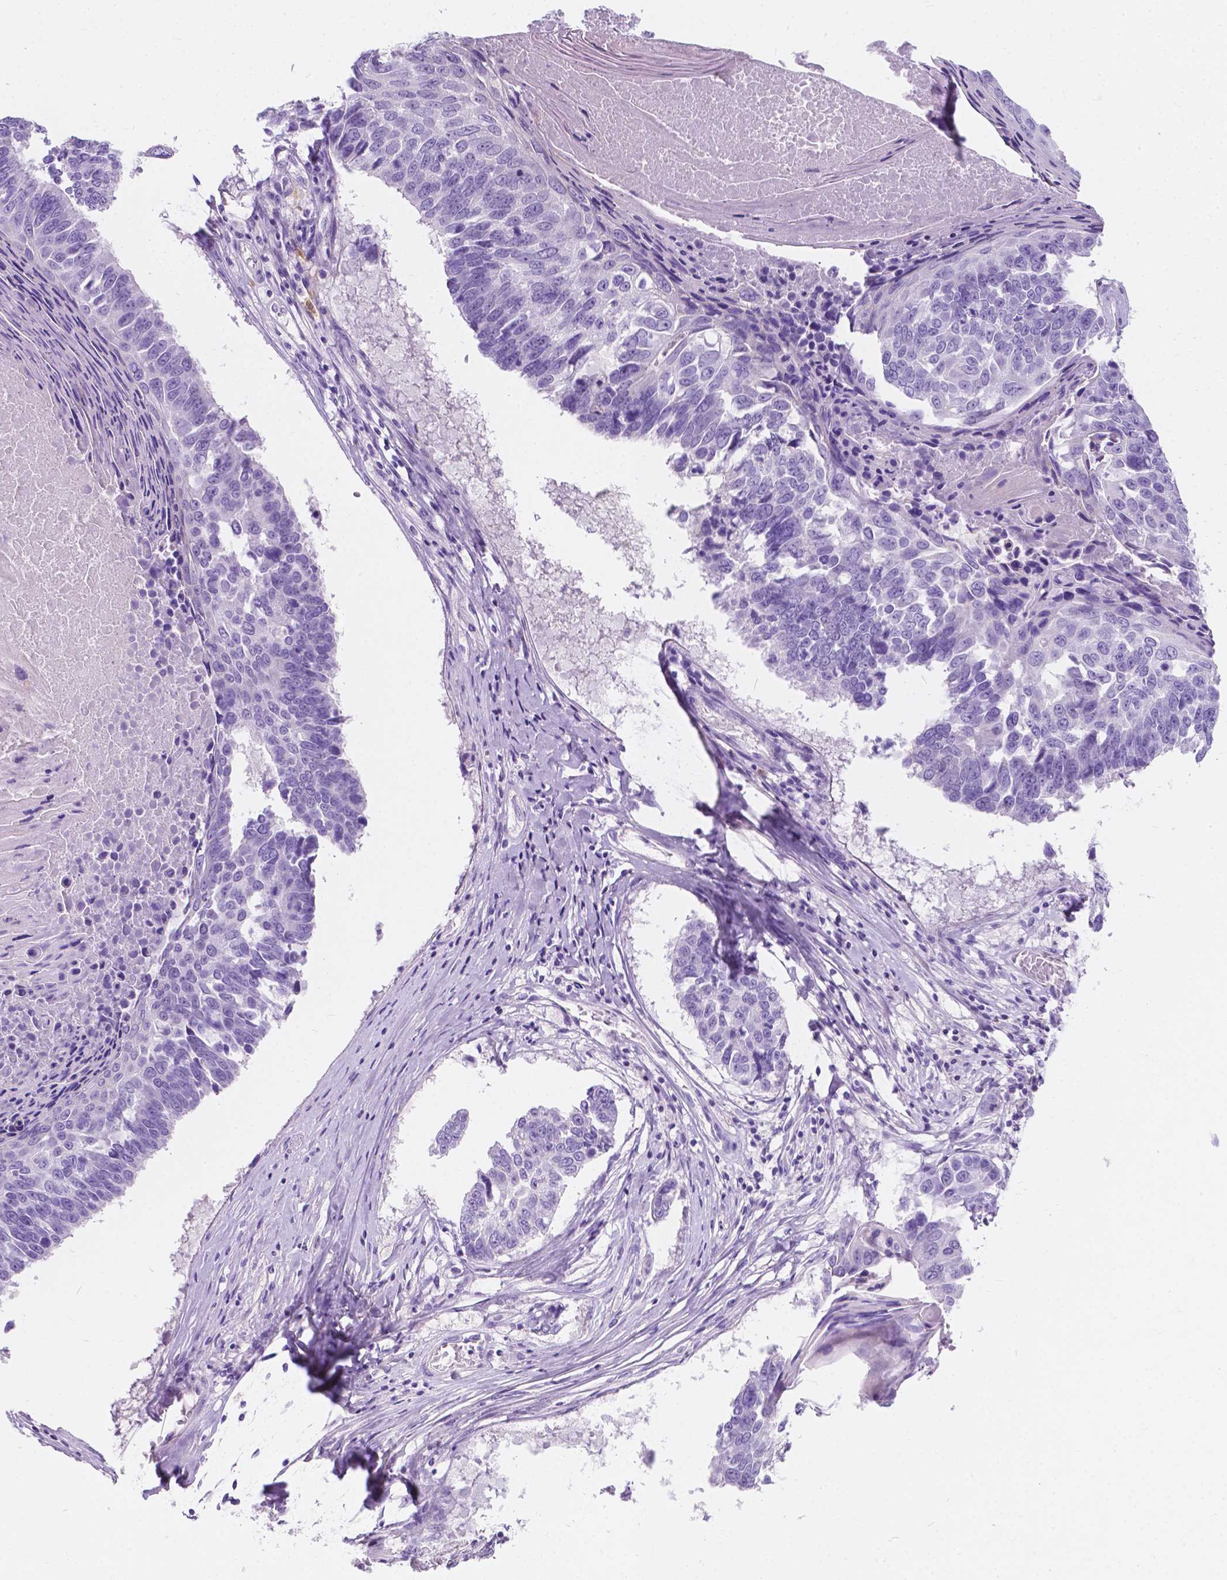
{"staining": {"intensity": "negative", "quantity": "none", "location": "none"}, "tissue": "lung cancer", "cell_type": "Tumor cells", "image_type": "cancer", "snomed": [{"axis": "morphology", "description": "Squamous cell carcinoma, NOS"}, {"axis": "topography", "description": "Lung"}], "caption": "Immunohistochemical staining of squamous cell carcinoma (lung) demonstrates no significant positivity in tumor cells.", "gene": "GNAO1", "patient": {"sex": "male", "age": 73}}